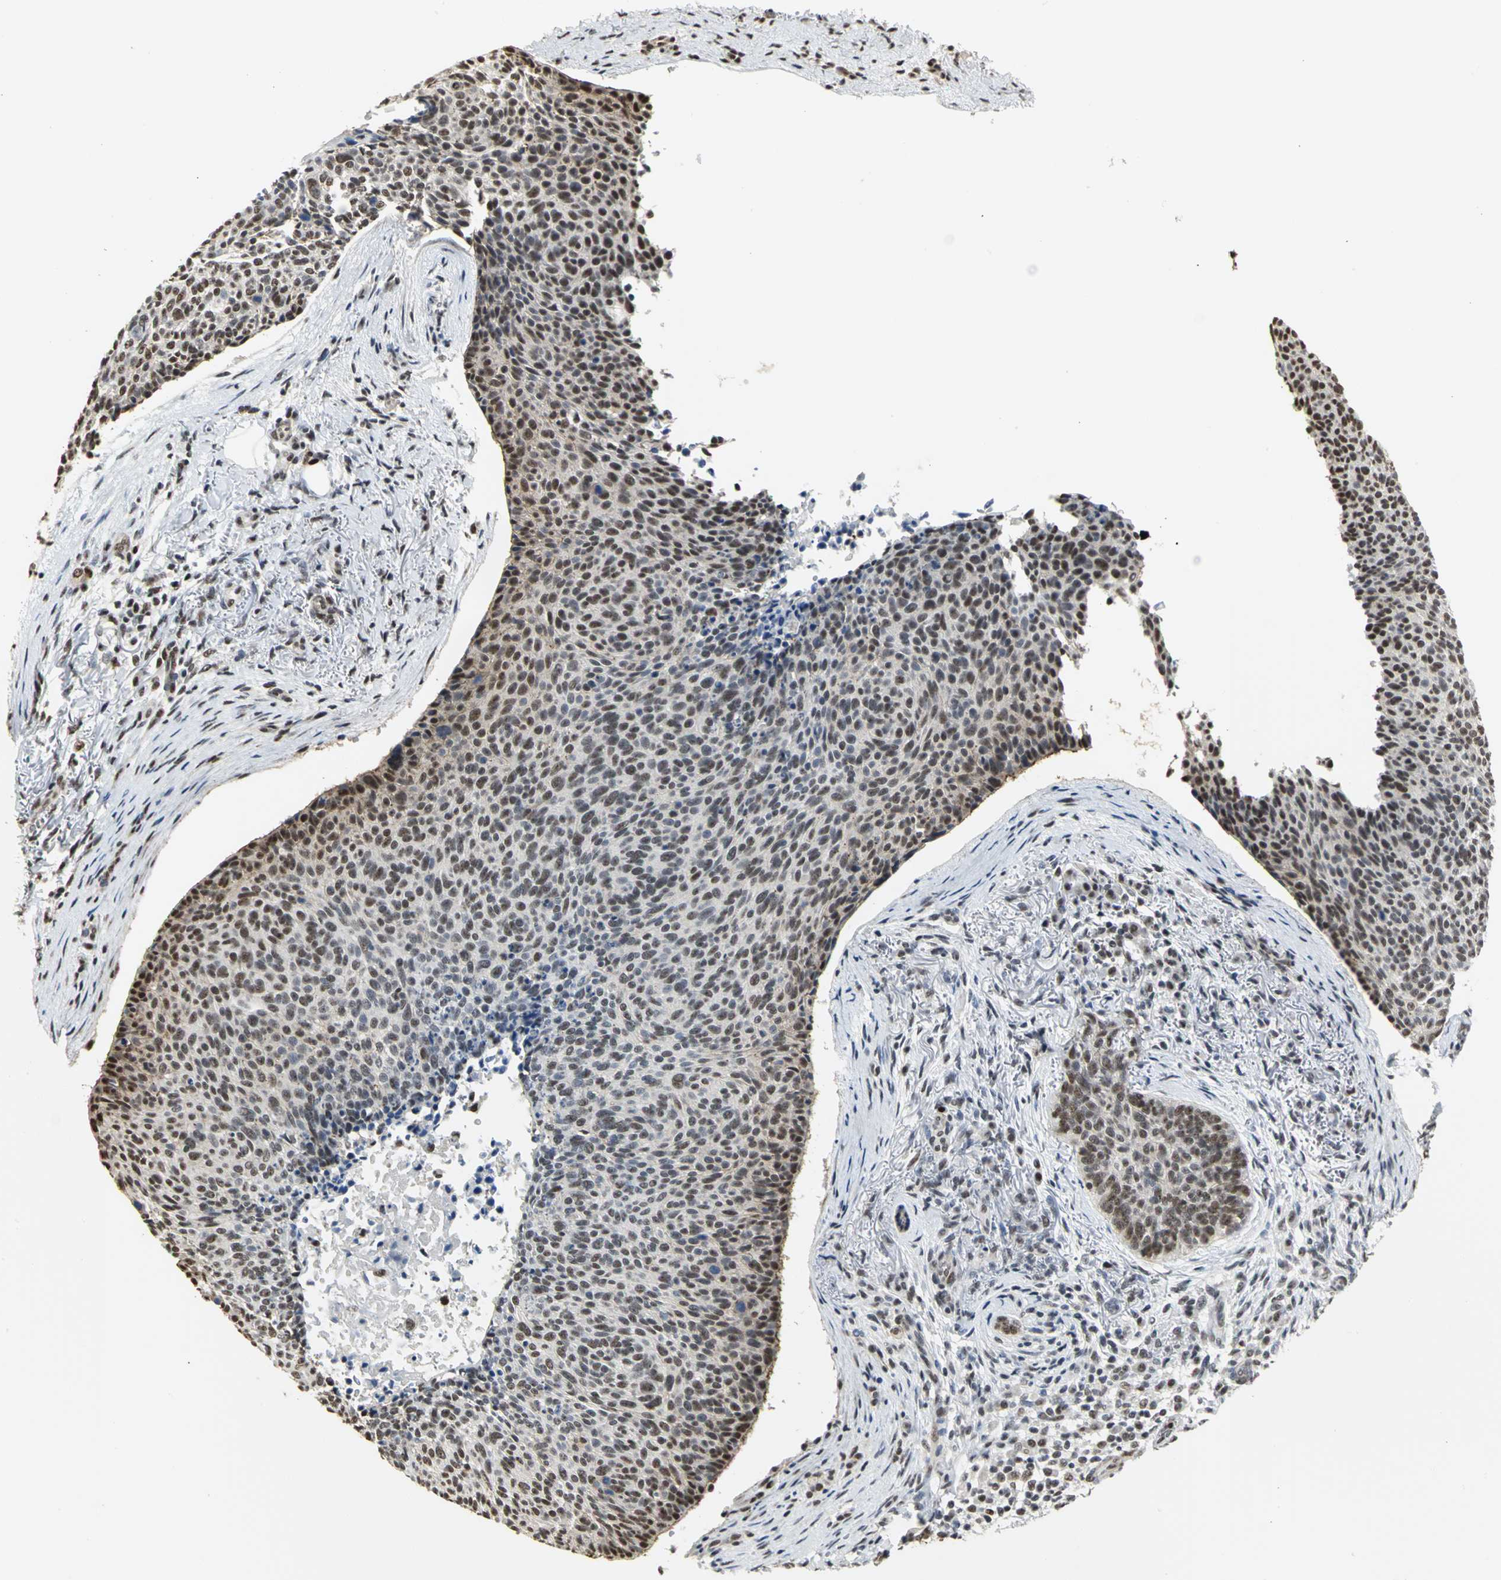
{"staining": {"intensity": "strong", "quantity": ">75%", "location": "nuclear"}, "tissue": "skin cancer", "cell_type": "Tumor cells", "image_type": "cancer", "snomed": [{"axis": "morphology", "description": "Normal tissue, NOS"}, {"axis": "morphology", "description": "Basal cell carcinoma"}, {"axis": "topography", "description": "Skin"}], "caption": "Human basal cell carcinoma (skin) stained for a protein (brown) displays strong nuclear positive positivity in approximately >75% of tumor cells.", "gene": "CCDC88C", "patient": {"sex": "female", "age": 57}}